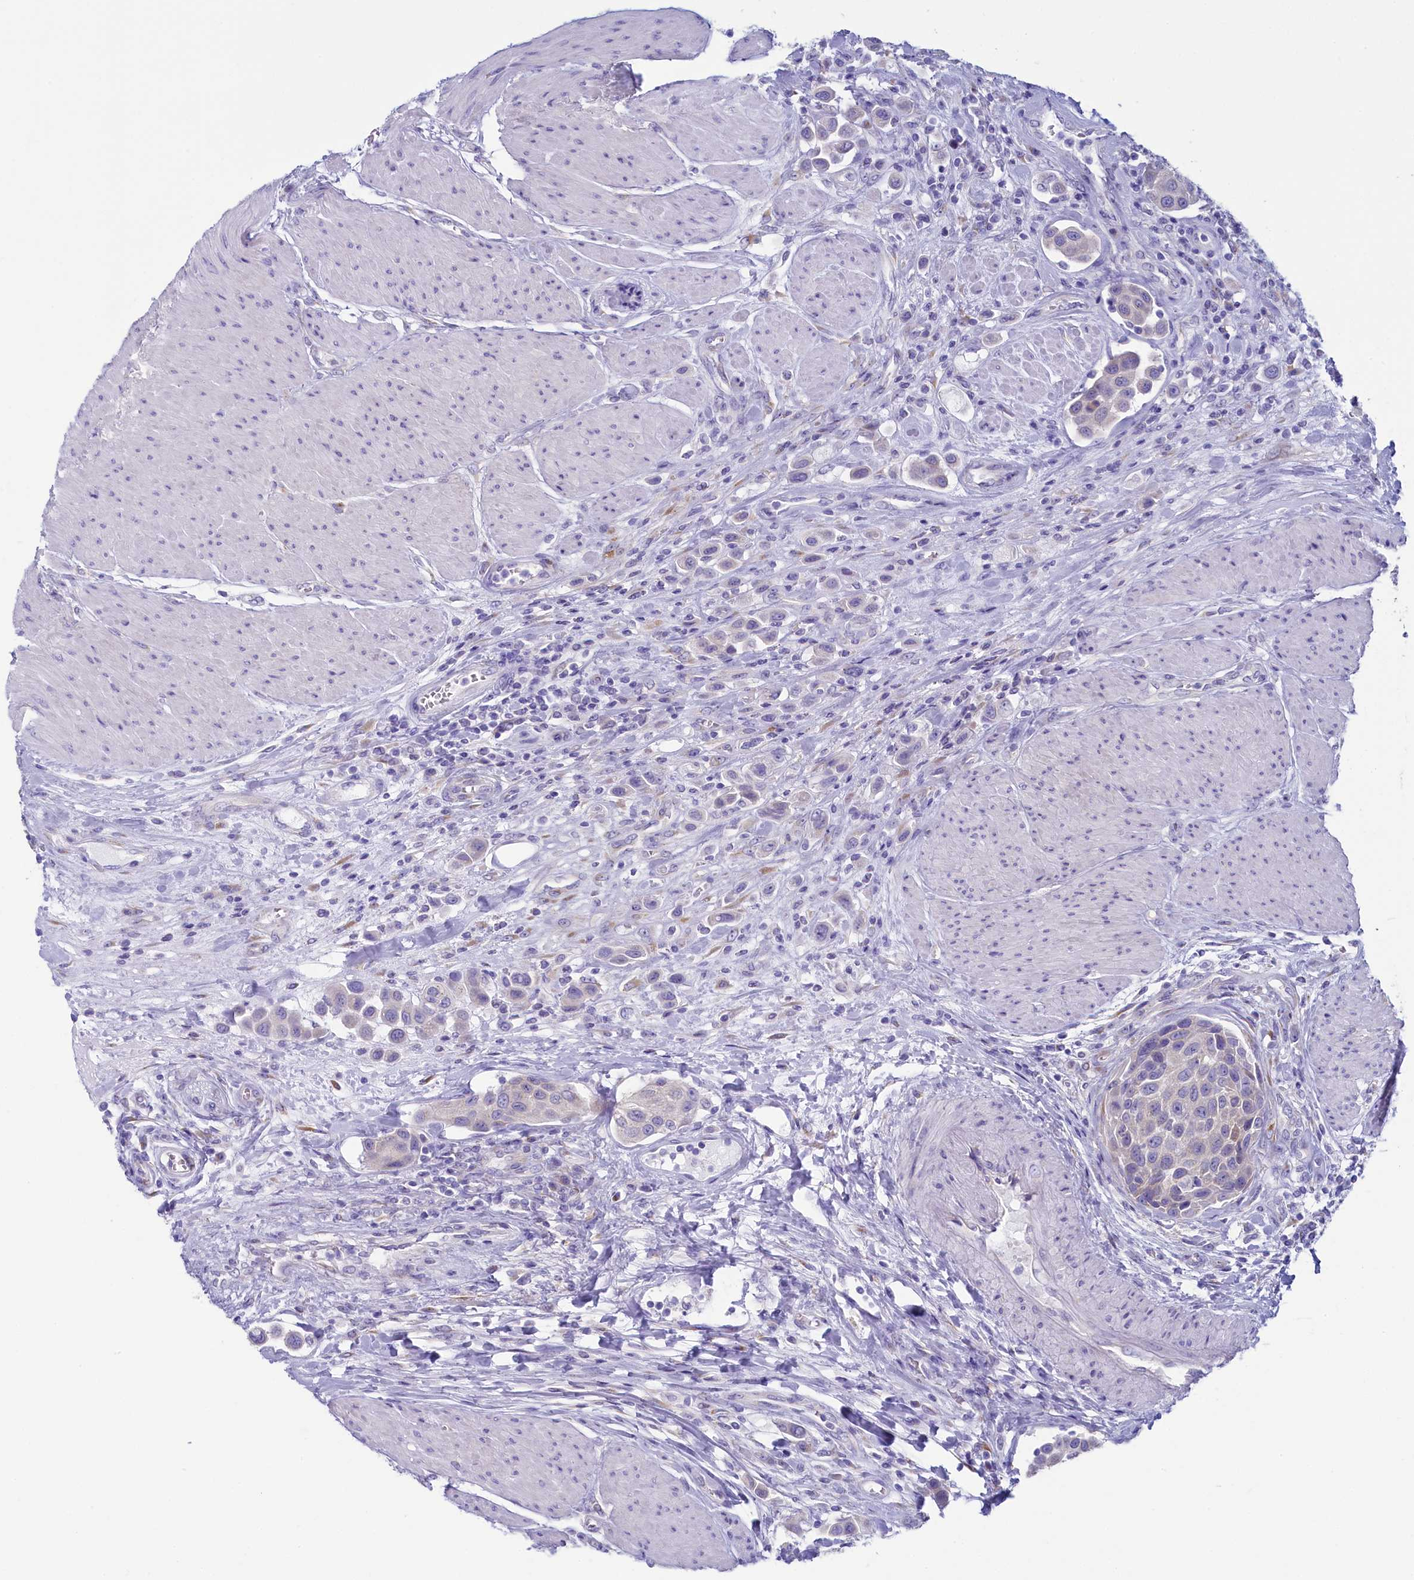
{"staining": {"intensity": "negative", "quantity": "none", "location": "none"}, "tissue": "urothelial cancer", "cell_type": "Tumor cells", "image_type": "cancer", "snomed": [{"axis": "morphology", "description": "Urothelial carcinoma, High grade"}, {"axis": "topography", "description": "Urinary bladder"}], "caption": "High magnification brightfield microscopy of high-grade urothelial carcinoma stained with DAB (3,3'-diaminobenzidine) (brown) and counterstained with hematoxylin (blue): tumor cells show no significant staining.", "gene": "SKA3", "patient": {"sex": "male", "age": 50}}